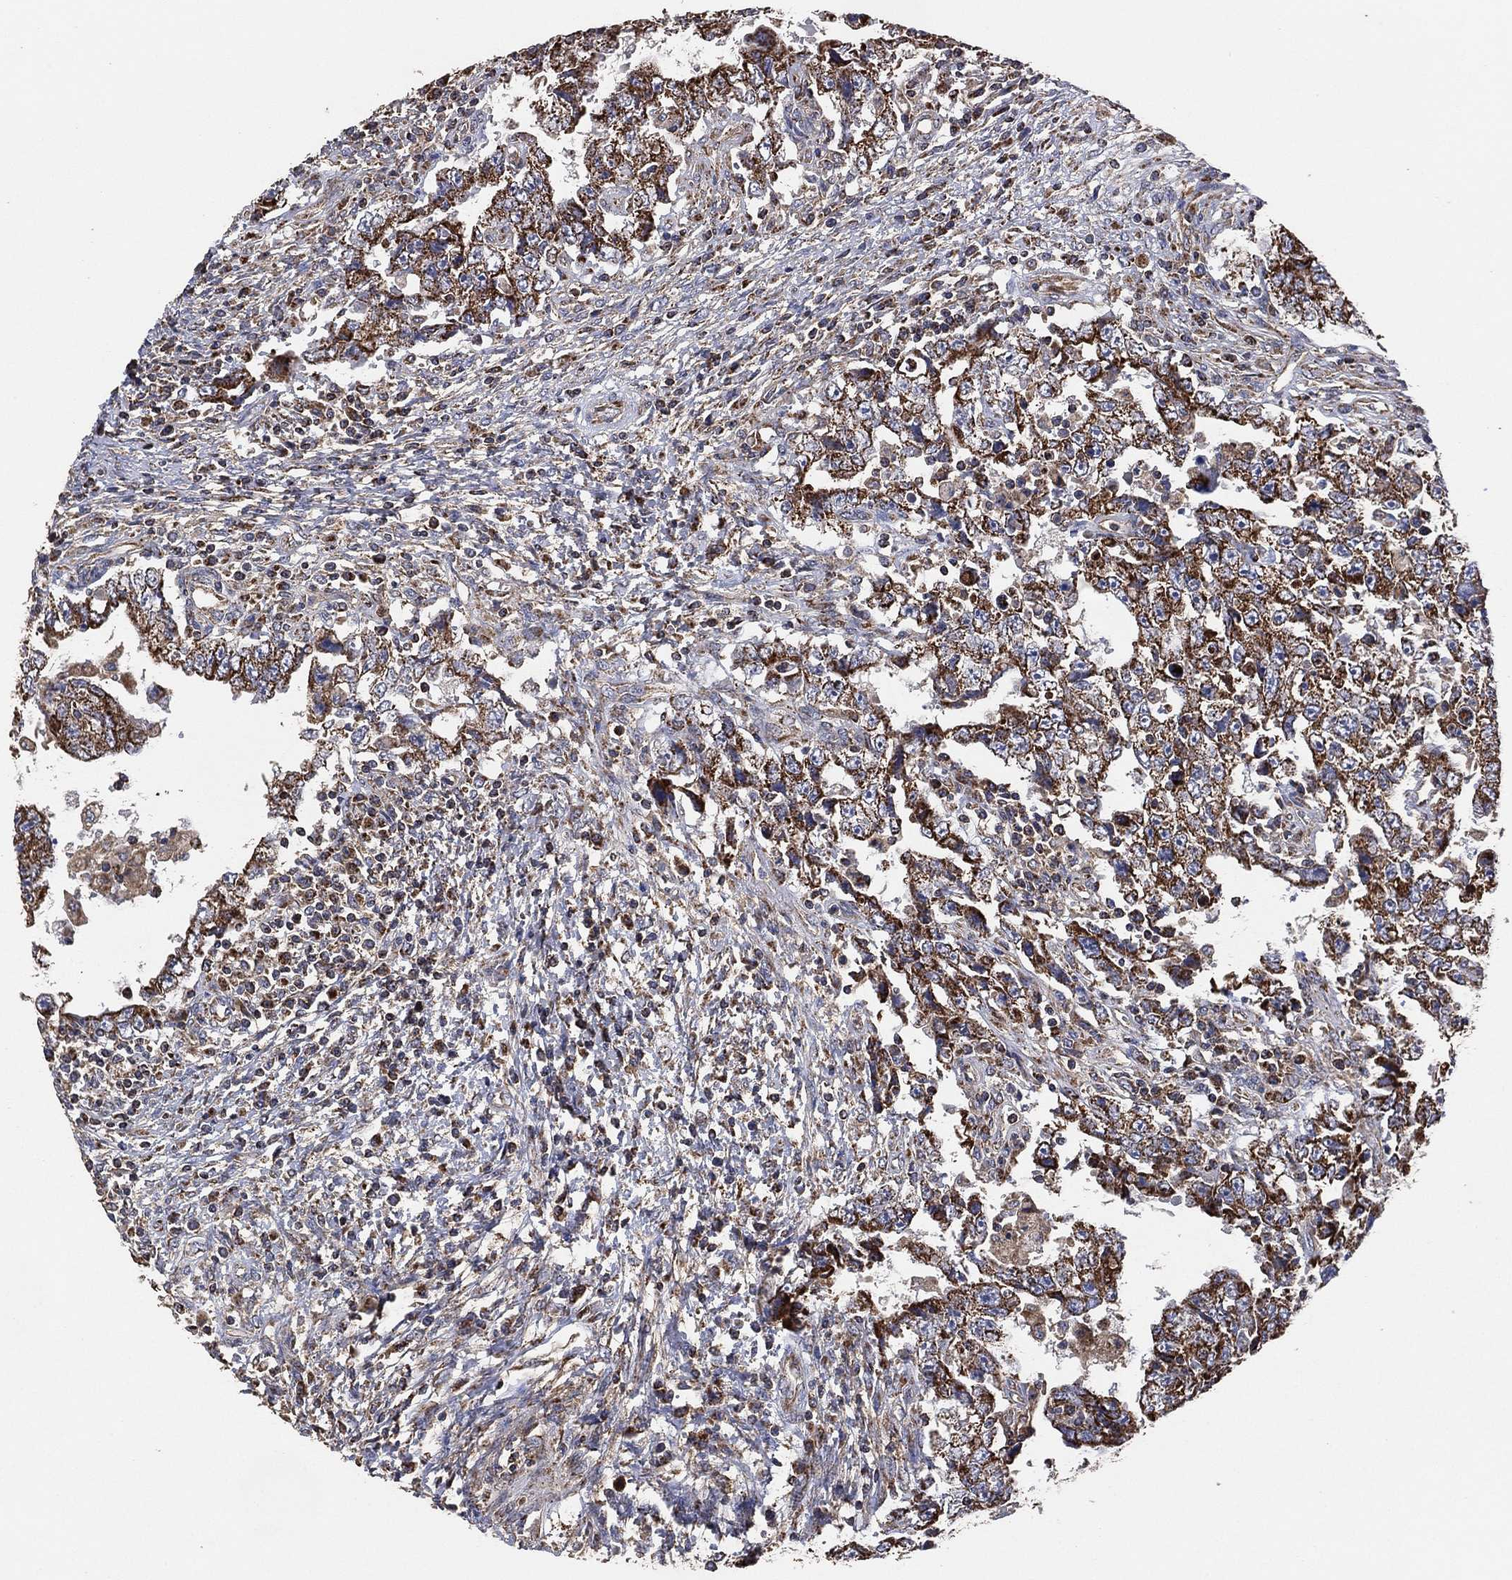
{"staining": {"intensity": "strong", "quantity": "<25%", "location": "cytoplasmic/membranous"}, "tissue": "testis cancer", "cell_type": "Tumor cells", "image_type": "cancer", "snomed": [{"axis": "morphology", "description": "Carcinoma, Embryonal, NOS"}, {"axis": "topography", "description": "Testis"}], "caption": "Testis embryonal carcinoma stained for a protein shows strong cytoplasmic/membranous positivity in tumor cells.", "gene": "LIMD1", "patient": {"sex": "male", "age": 26}}